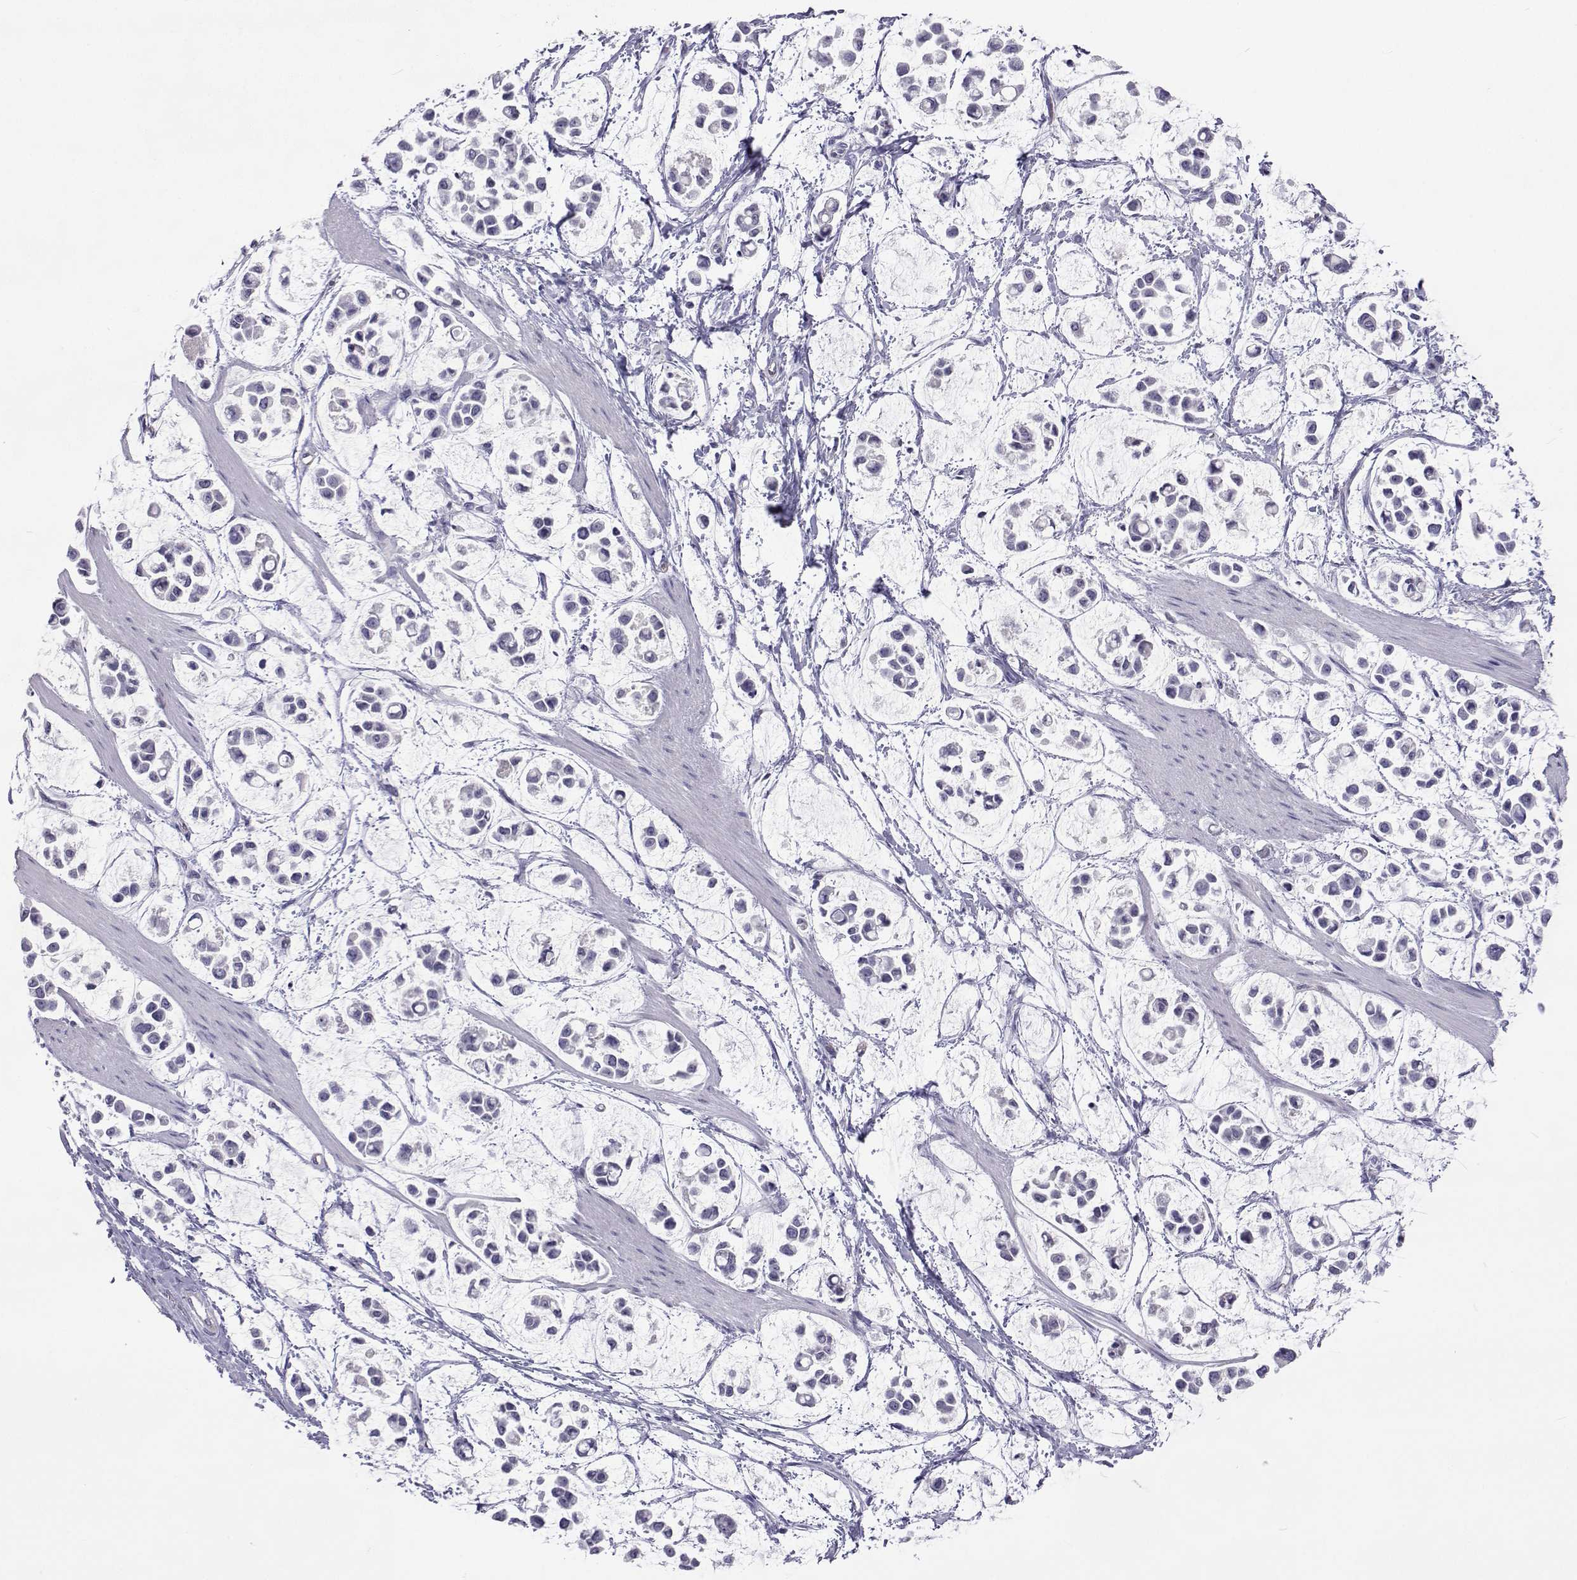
{"staining": {"intensity": "negative", "quantity": "none", "location": "none"}, "tissue": "stomach cancer", "cell_type": "Tumor cells", "image_type": "cancer", "snomed": [{"axis": "morphology", "description": "Adenocarcinoma, NOS"}, {"axis": "topography", "description": "Stomach"}], "caption": "Tumor cells are negative for brown protein staining in stomach cancer.", "gene": "GALM", "patient": {"sex": "male", "age": 82}}